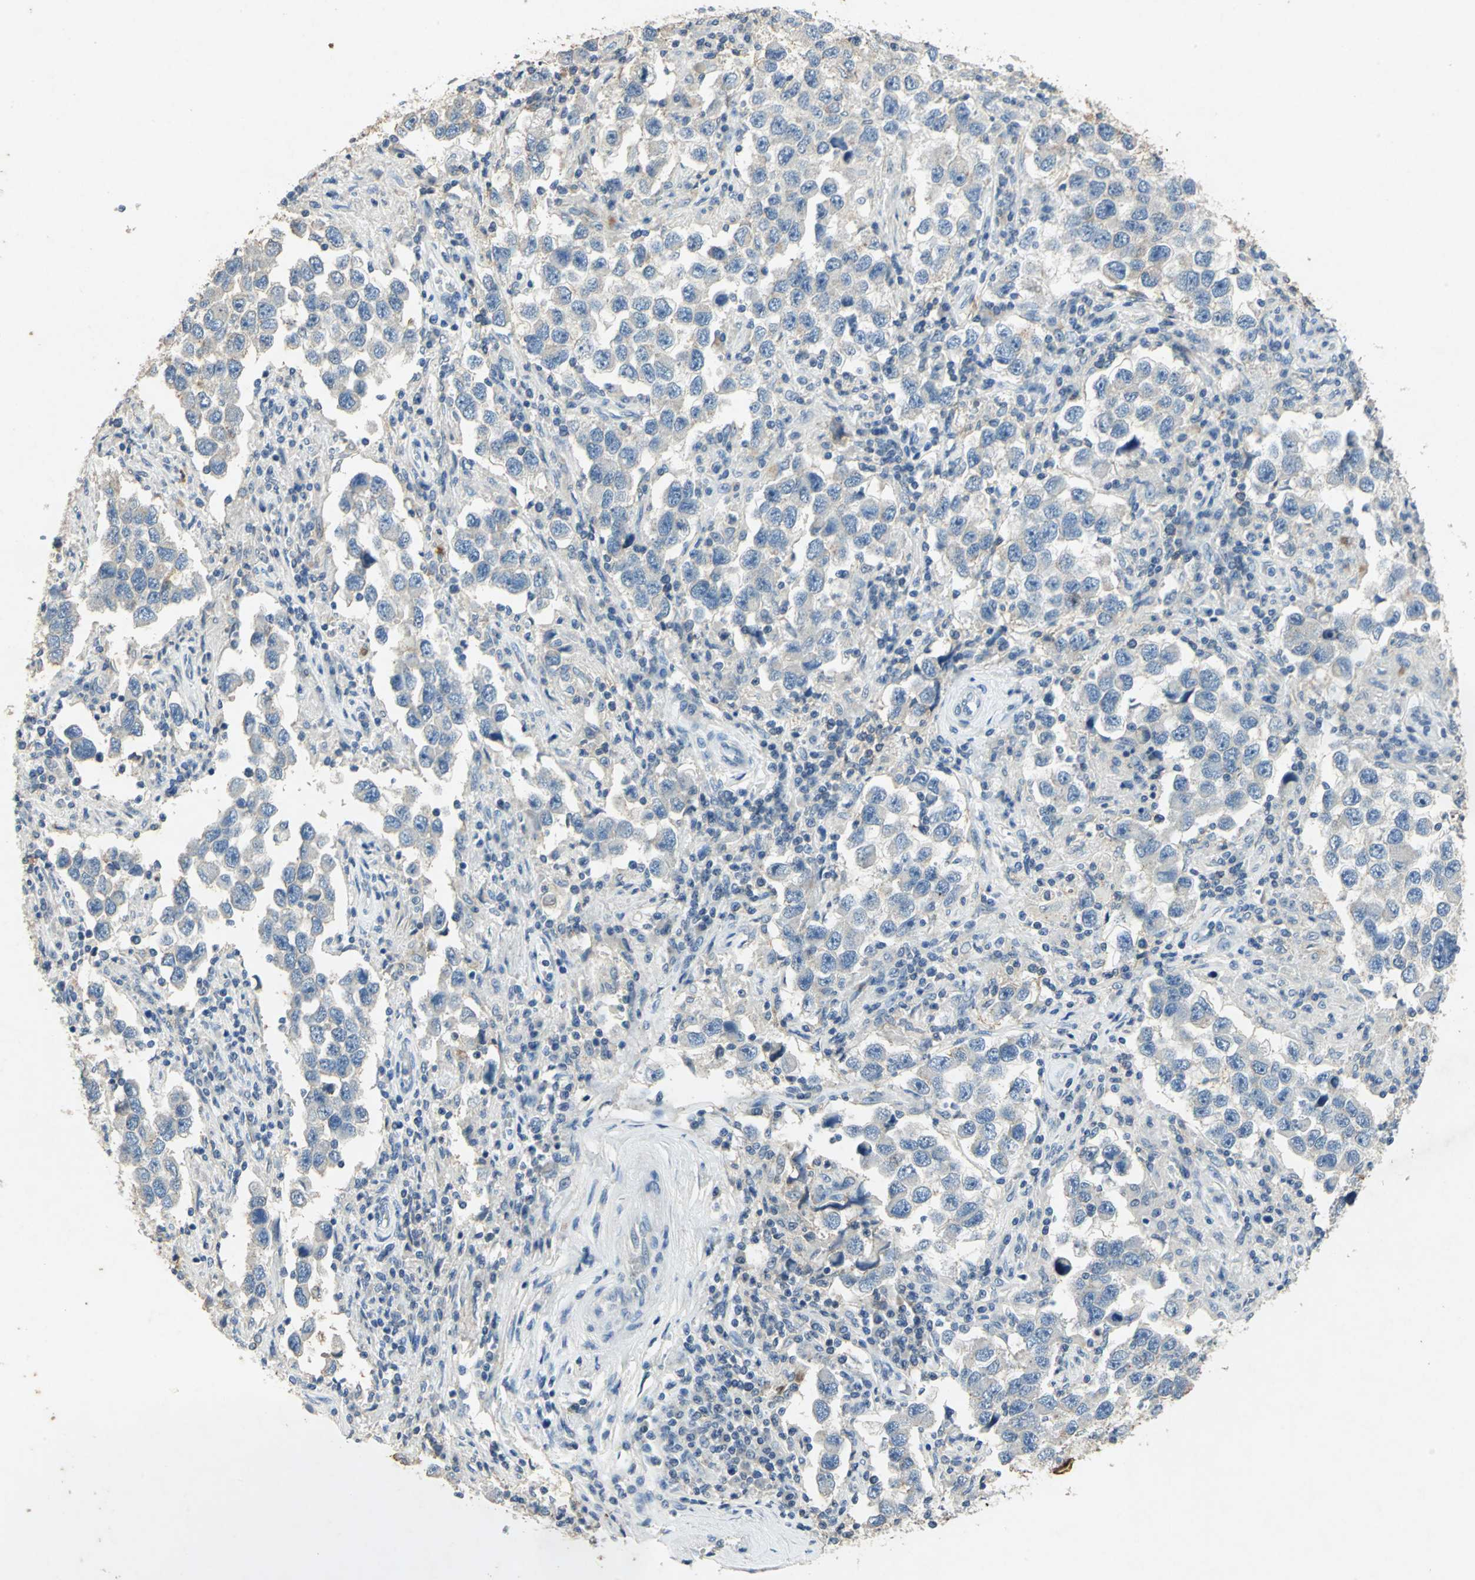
{"staining": {"intensity": "negative", "quantity": "none", "location": "none"}, "tissue": "testis cancer", "cell_type": "Tumor cells", "image_type": "cancer", "snomed": [{"axis": "morphology", "description": "Carcinoma, Embryonal, NOS"}, {"axis": "topography", "description": "Testis"}], "caption": "An image of human testis cancer is negative for staining in tumor cells.", "gene": "CAMK2B", "patient": {"sex": "male", "age": 21}}